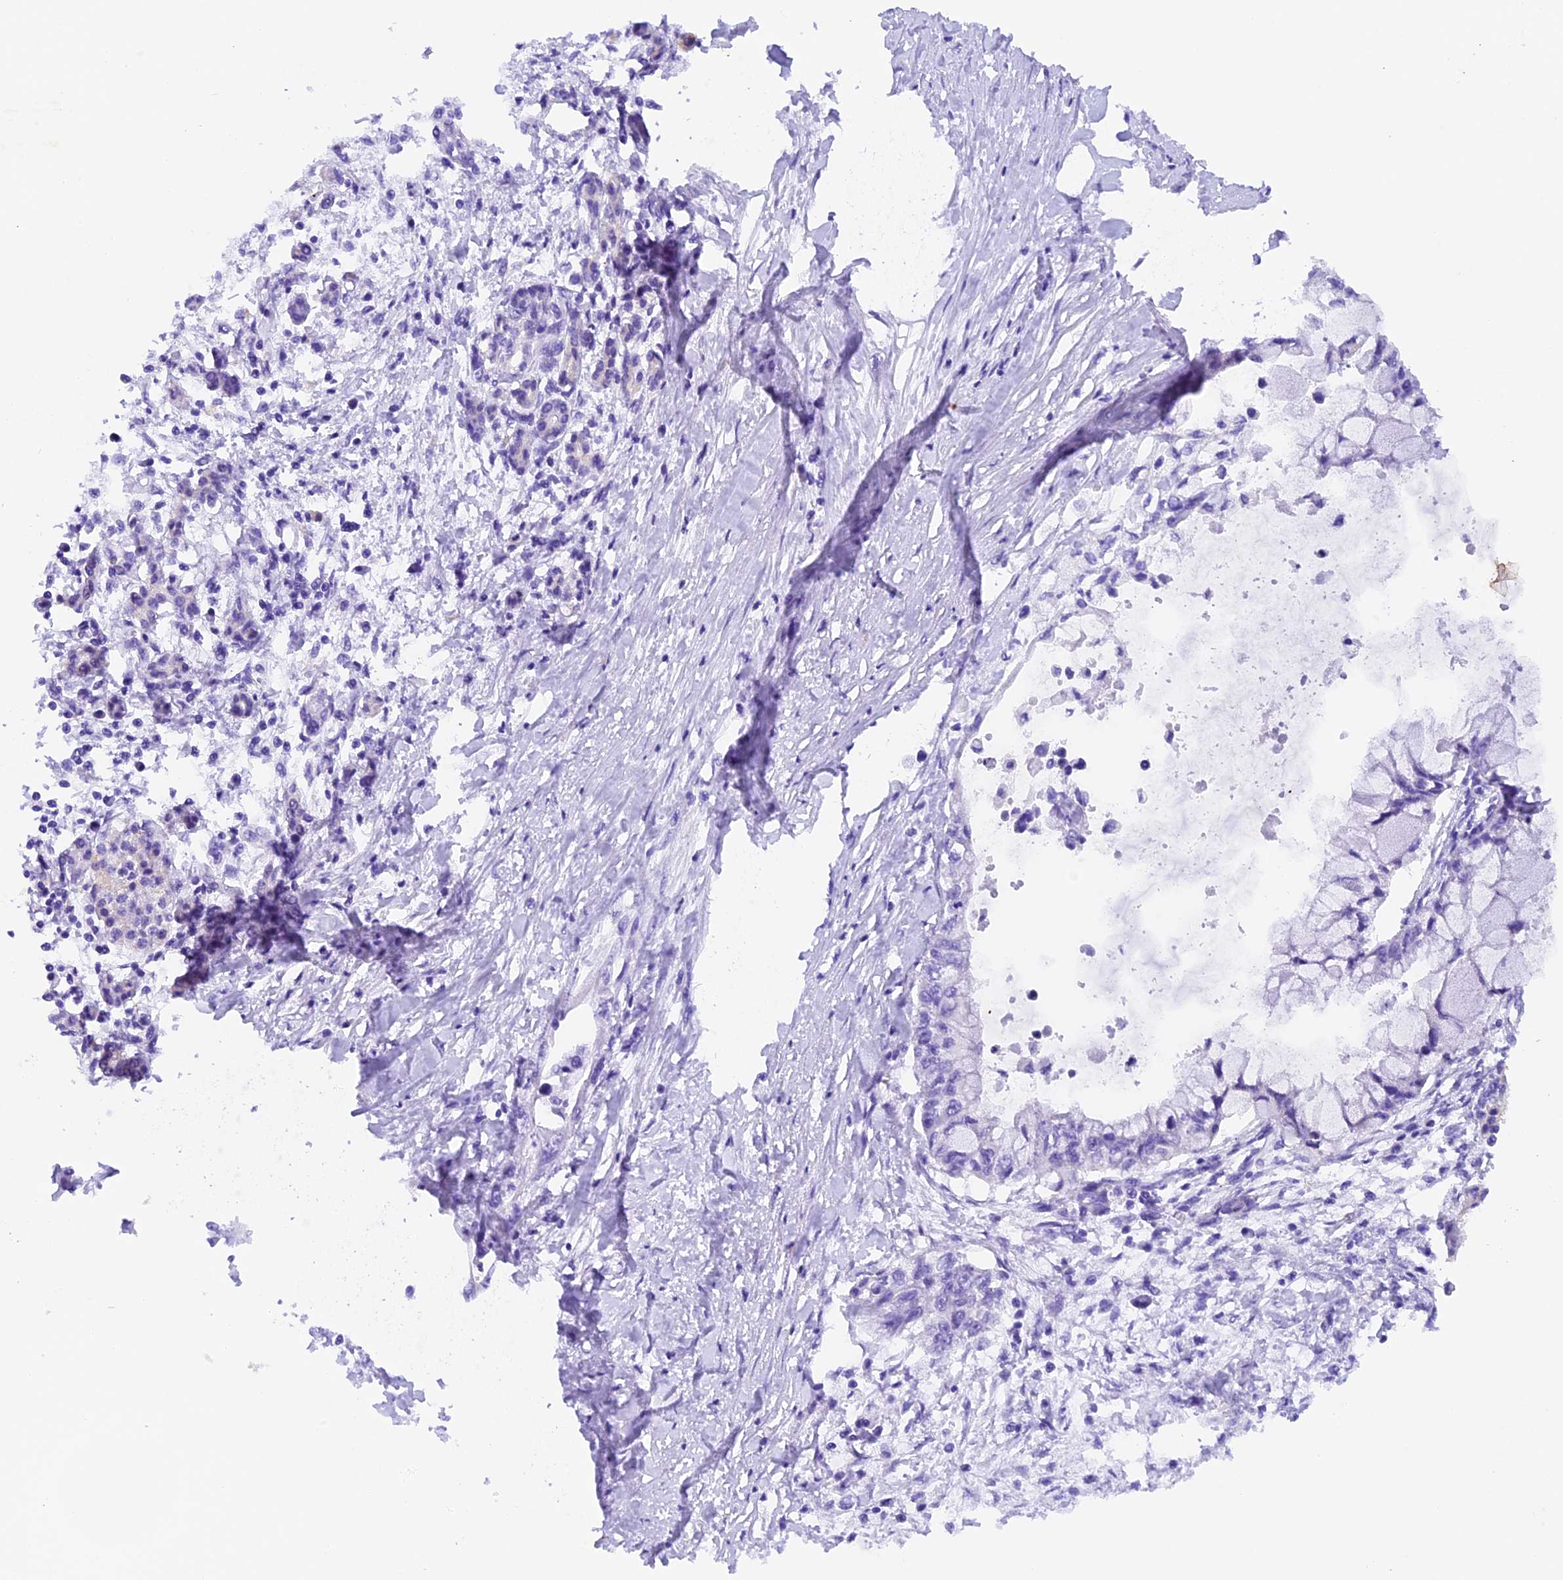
{"staining": {"intensity": "negative", "quantity": "none", "location": "none"}, "tissue": "pancreatic cancer", "cell_type": "Tumor cells", "image_type": "cancer", "snomed": [{"axis": "morphology", "description": "Adenocarcinoma, NOS"}, {"axis": "topography", "description": "Pancreas"}], "caption": "An immunohistochemistry histopathology image of pancreatic cancer is shown. There is no staining in tumor cells of pancreatic cancer.", "gene": "NCK2", "patient": {"sex": "male", "age": 48}}